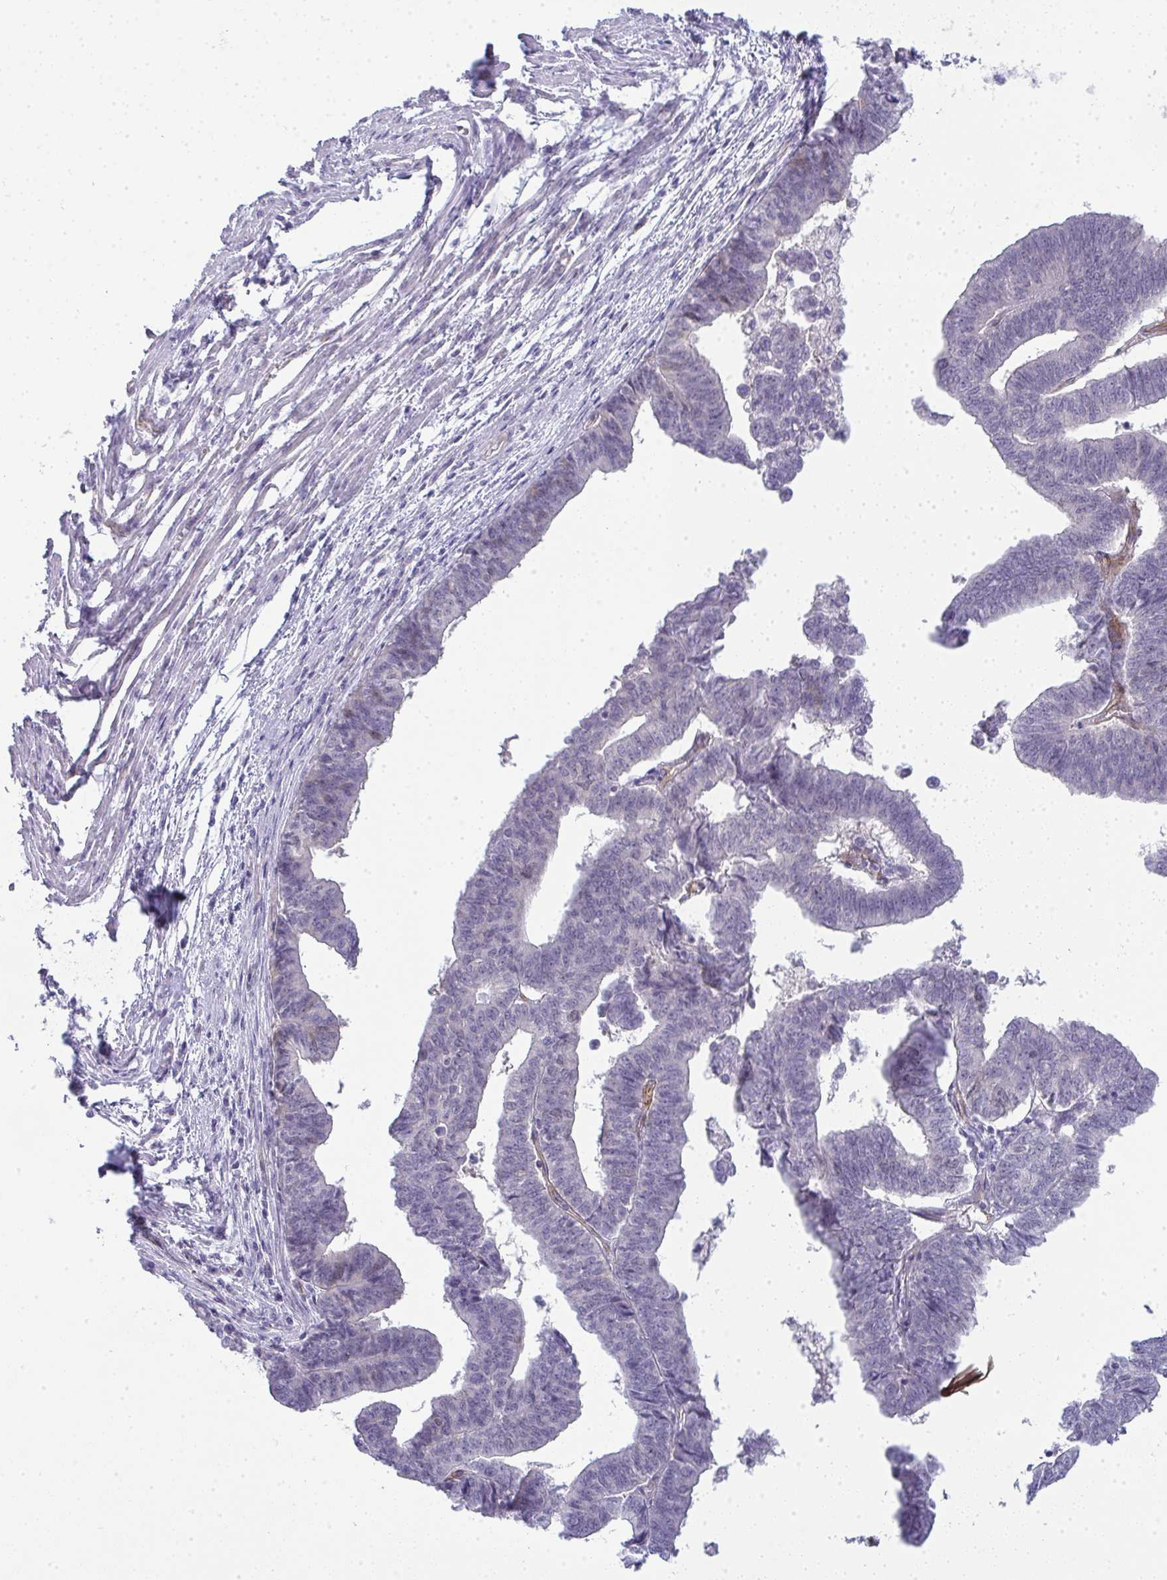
{"staining": {"intensity": "negative", "quantity": "none", "location": "none"}, "tissue": "endometrial cancer", "cell_type": "Tumor cells", "image_type": "cancer", "snomed": [{"axis": "morphology", "description": "Adenocarcinoma, NOS"}, {"axis": "topography", "description": "Endometrium"}], "caption": "Immunohistochemistry photomicrograph of human adenocarcinoma (endometrial) stained for a protein (brown), which reveals no expression in tumor cells.", "gene": "UBE2S", "patient": {"sex": "female", "age": 65}}